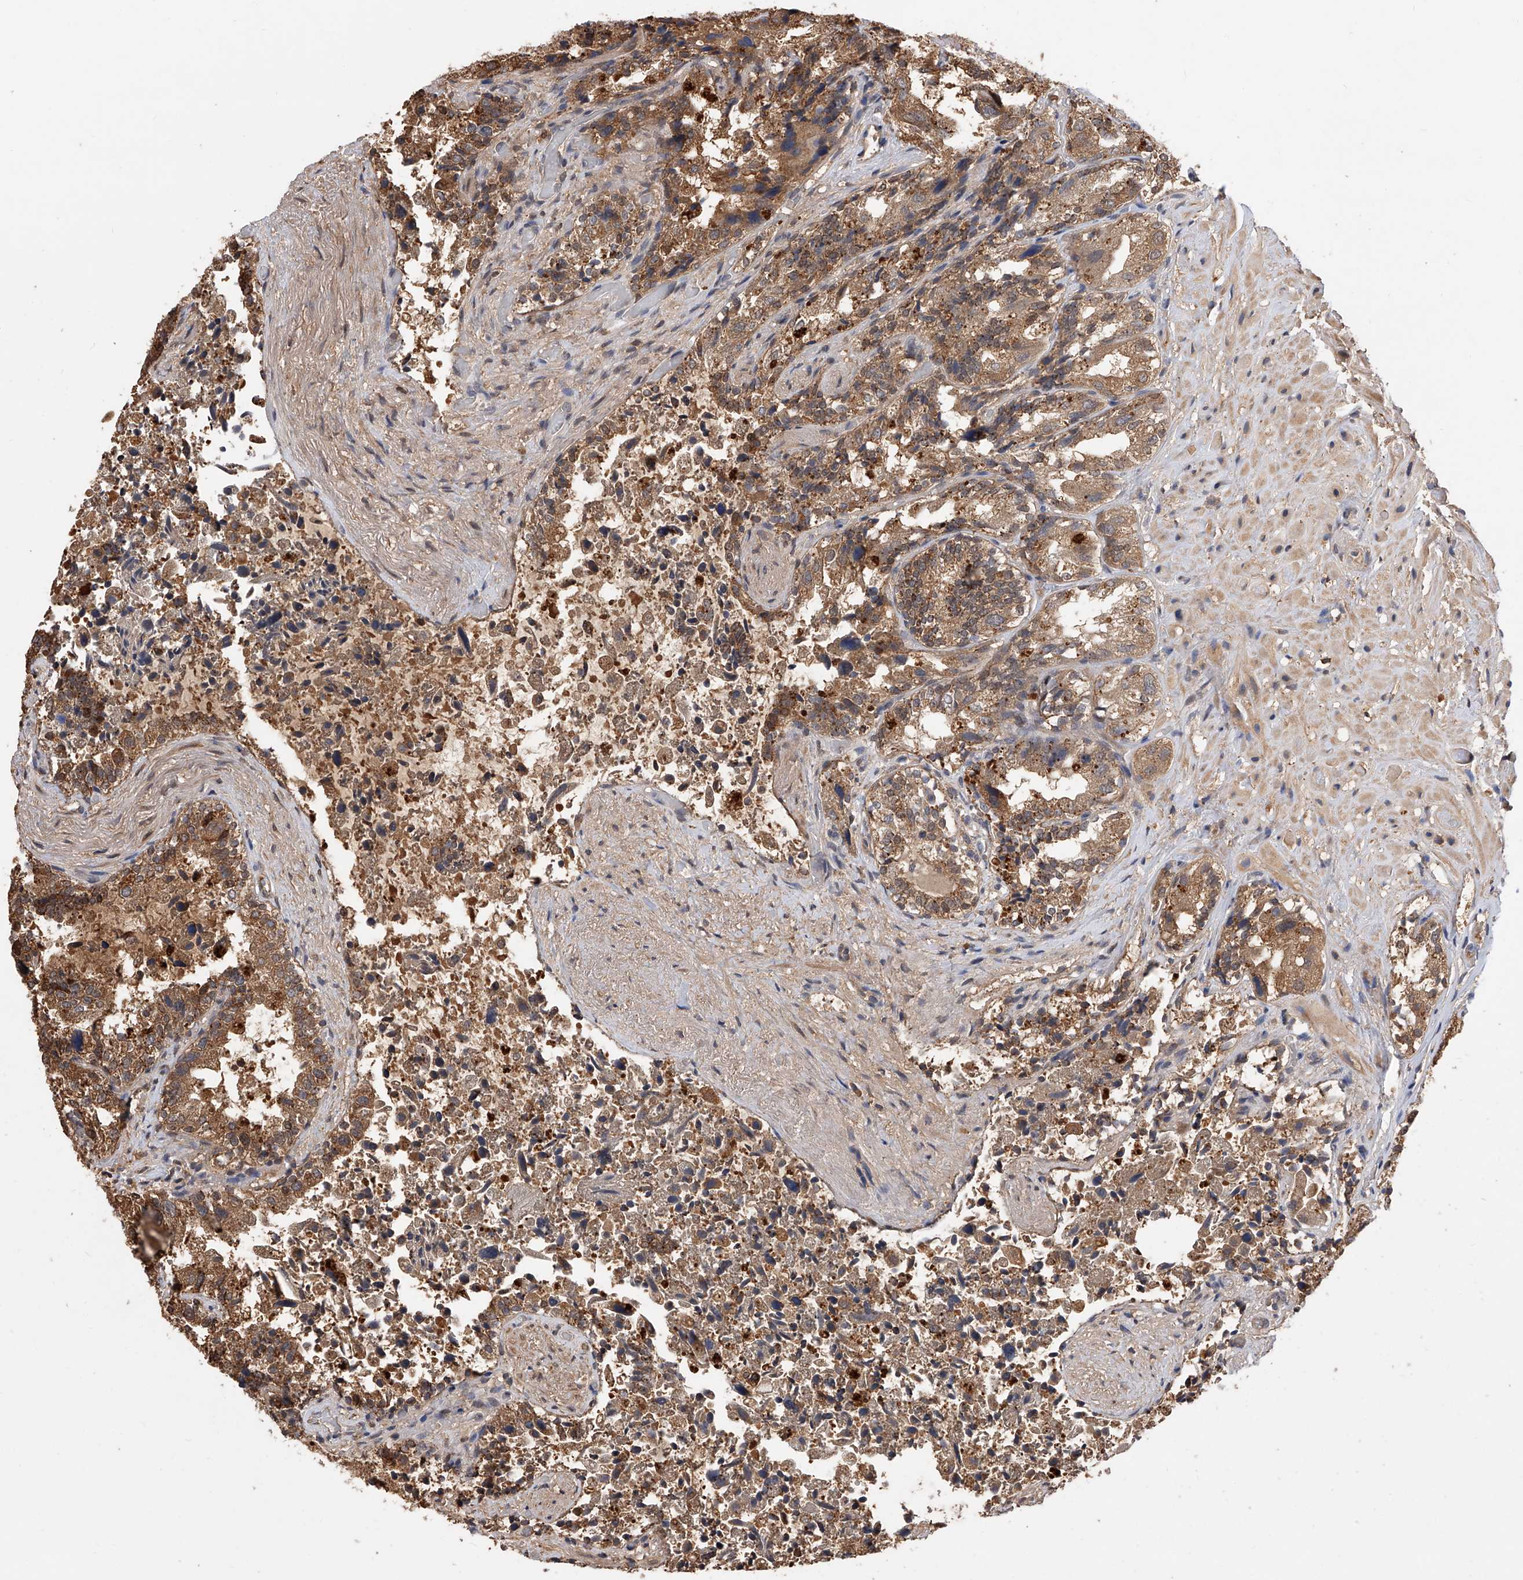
{"staining": {"intensity": "moderate", "quantity": ">75%", "location": "cytoplasmic/membranous"}, "tissue": "seminal vesicle", "cell_type": "Glandular cells", "image_type": "normal", "snomed": [{"axis": "morphology", "description": "Normal tissue, NOS"}, {"axis": "topography", "description": "Seminal veicle"}, {"axis": "topography", "description": "Peripheral nerve tissue"}], "caption": "A micrograph showing moderate cytoplasmic/membranous positivity in about >75% of glandular cells in unremarkable seminal vesicle, as visualized by brown immunohistochemical staining.", "gene": "GMDS", "patient": {"sex": "male", "age": 63}}